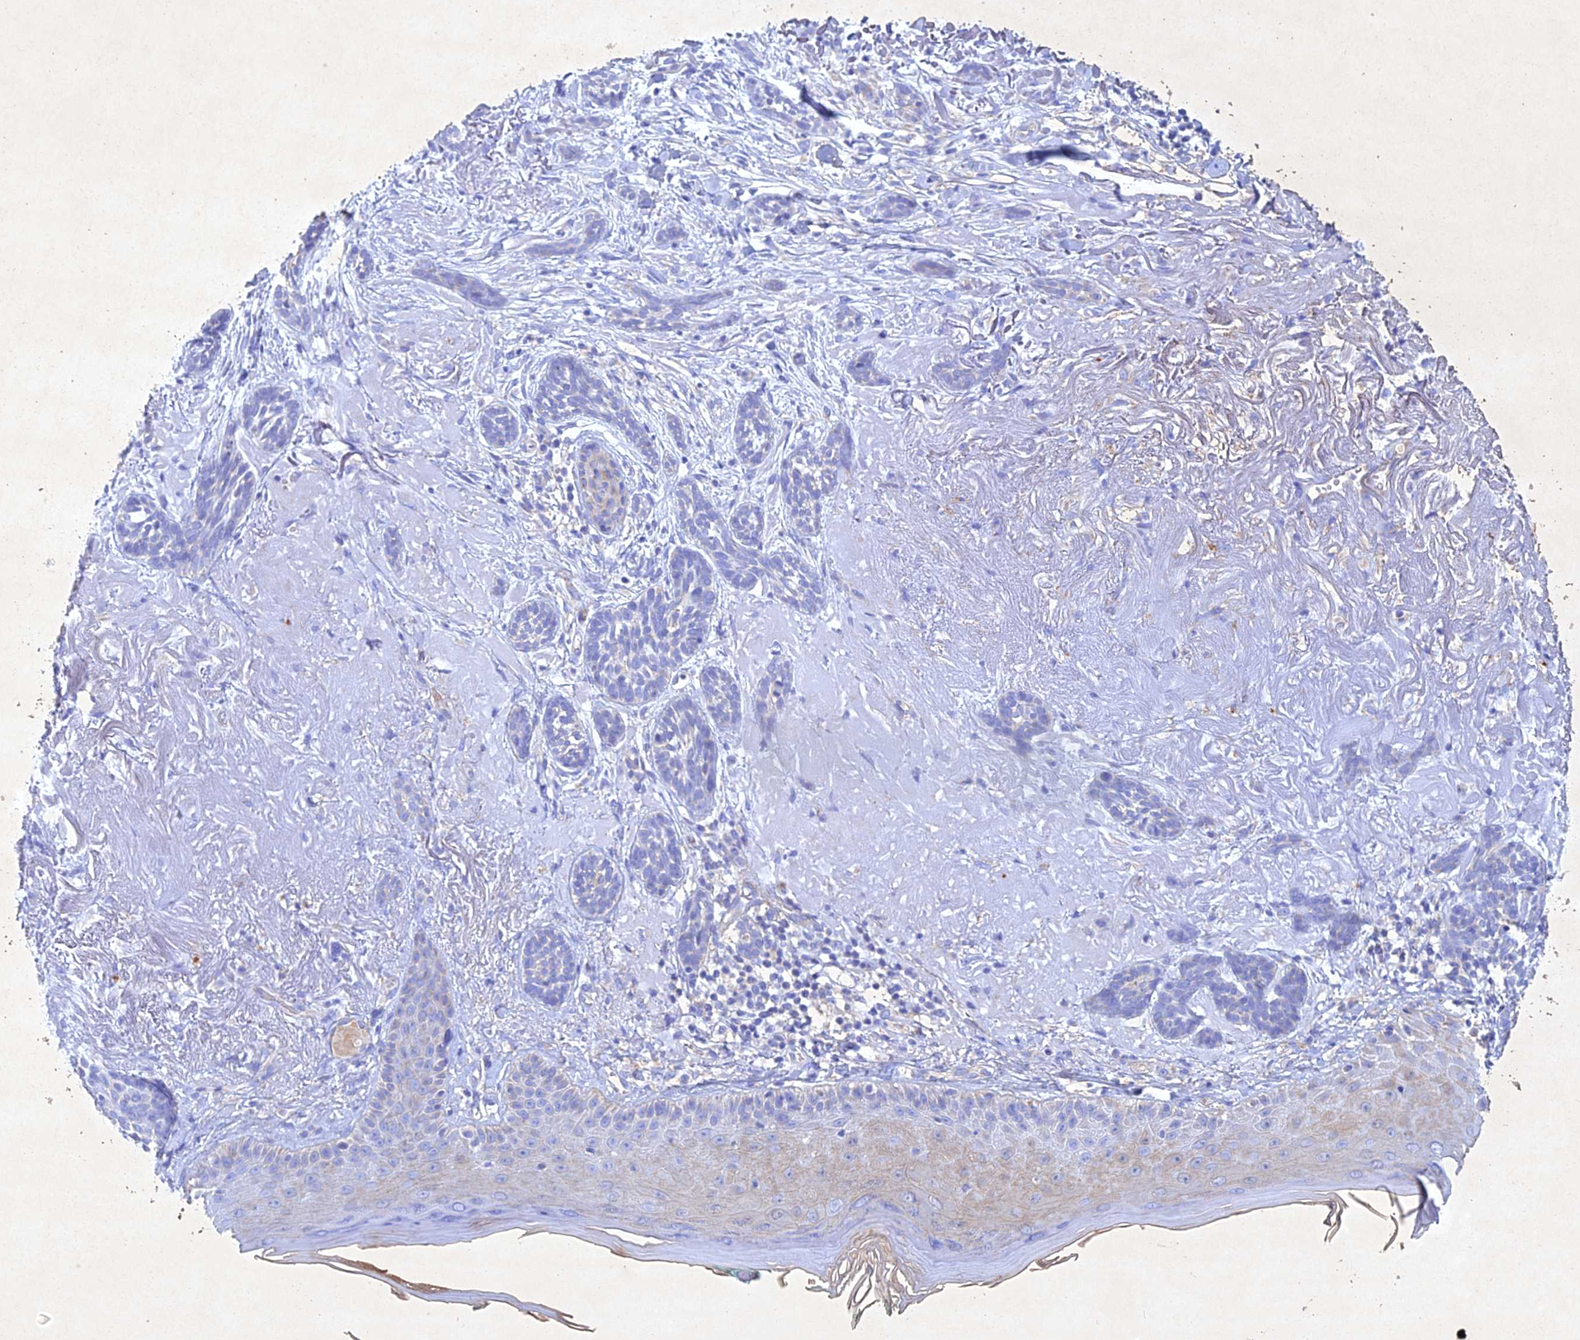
{"staining": {"intensity": "negative", "quantity": "none", "location": "none"}, "tissue": "skin cancer", "cell_type": "Tumor cells", "image_type": "cancer", "snomed": [{"axis": "morphology", "description": "Basal cell carcinoma"}, {"axis": "topography", "description": "Skin"}], "caption": "Human skin basal cell carcinoma stained for a protein using IHC shows no expression in tumor cells.", "gene": "NDUFV1", "patient": {"sex": "male", "age": 71}}